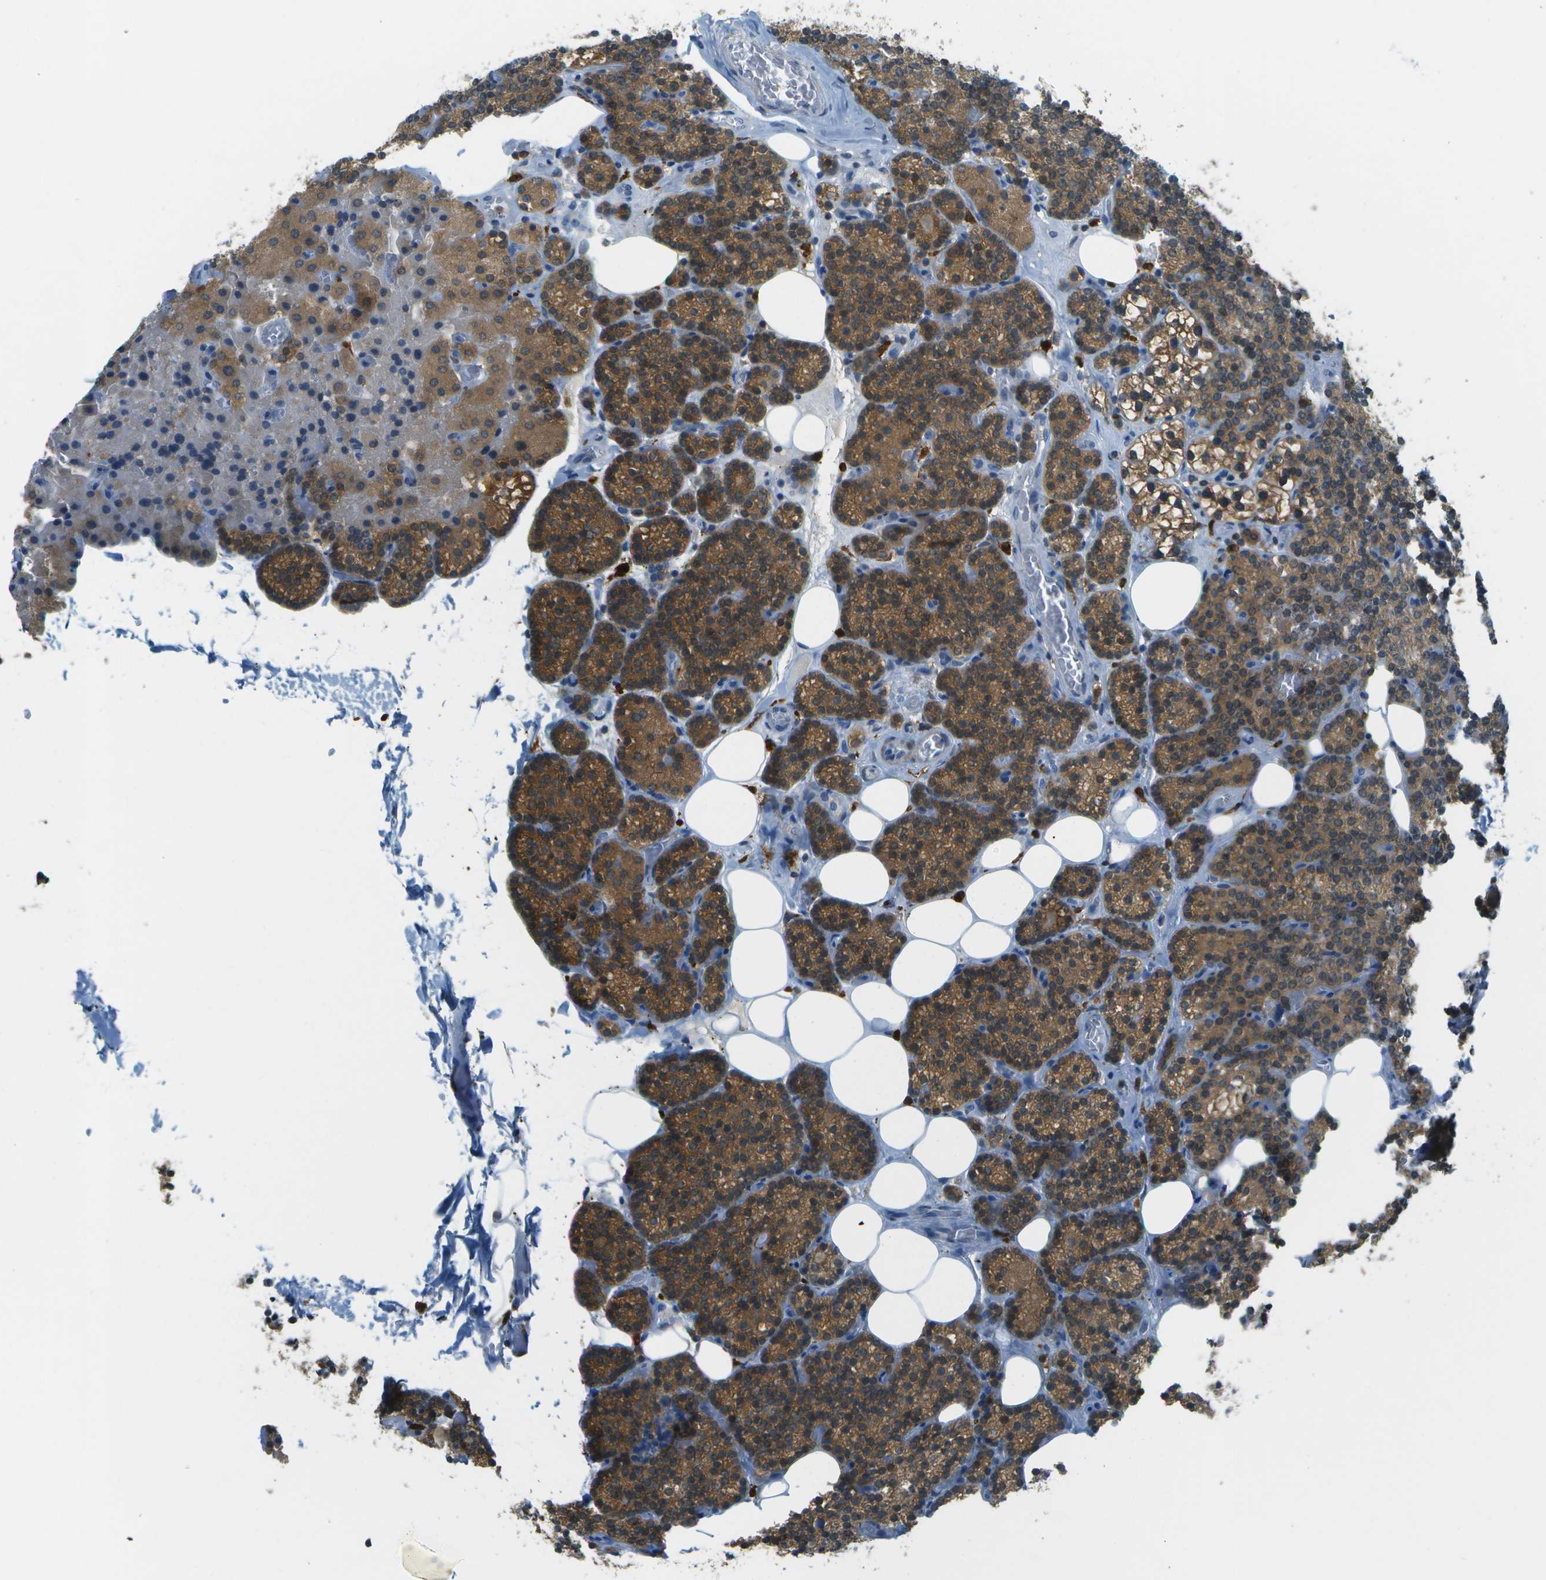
{"staining": {"intensity": "moderate", "quantity": ">75%", "location": "cytoplasmic/membranous"}, "tissue": "parathyroid gland", "cell_type": "Glandular cells", "image_type": "normal", "snomed": [{"axis": "morphology", "description": "Normal tissue, NOS"}, {"axis": "morphology", "description": "Adenoma, NOS"}, {"axis": "topography", "description": "Parathyroid gland"}], "caption": "Immunohistochemical staining of normal parathyroid gland shows >75% levels of moderate cytoplasmic/membranous protein positivity in approximately >75% of glandular cells.", "gene": "CDH23", "patient": {"sex": "female", "age": 54}}